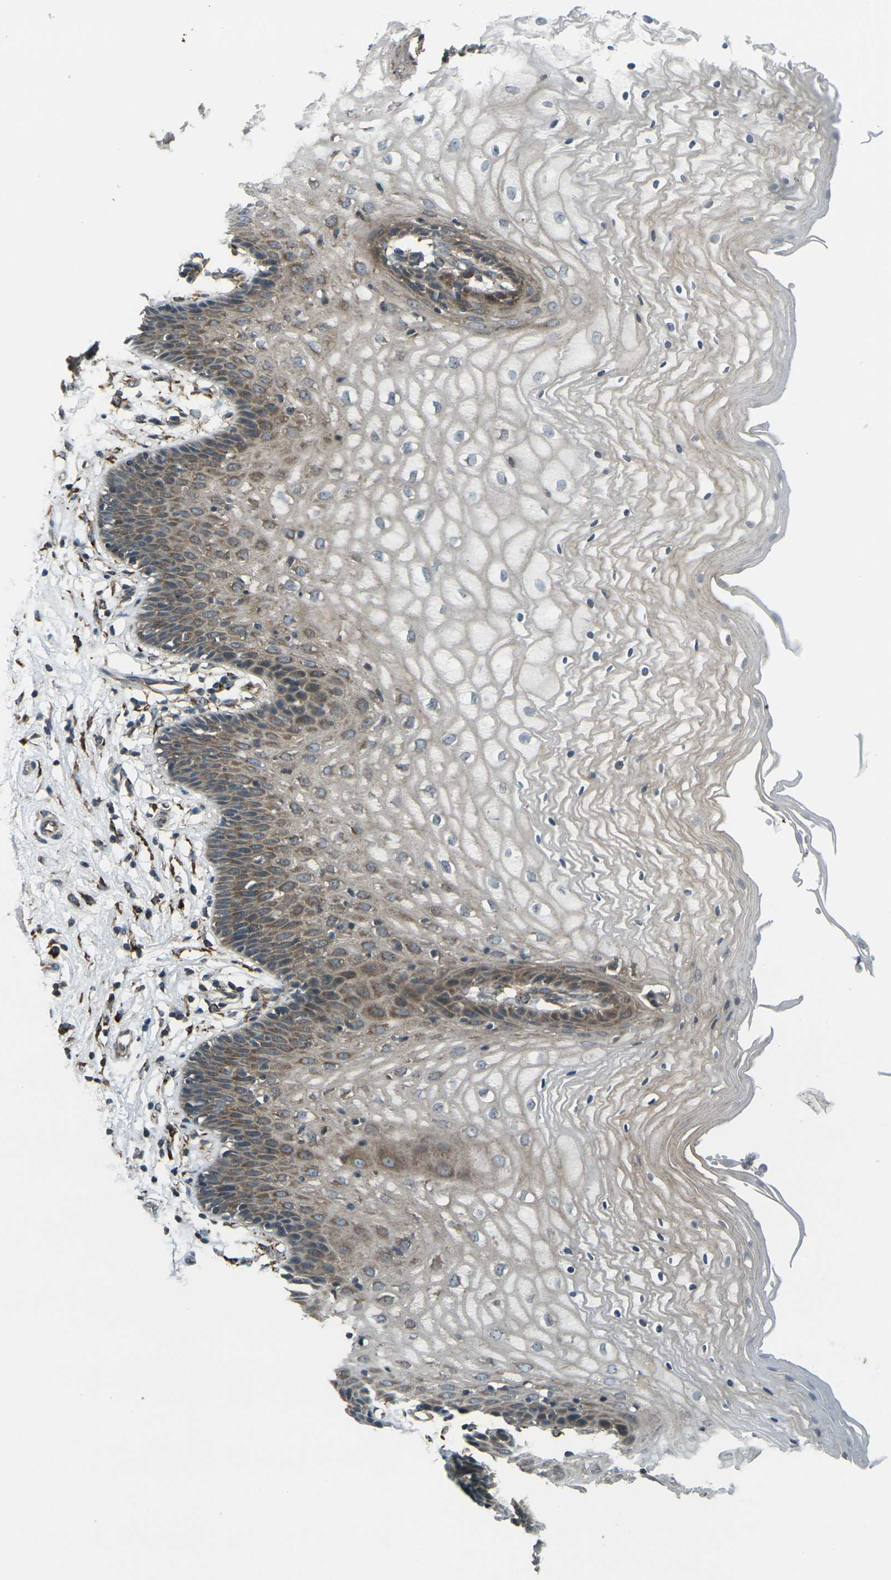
{"staining": {"intensity": "moderate", "quantity": "25%-75%", "location": "cytoplasmic/membranous"}, "tissue": "vagina", "cell_type": "Squamous epithelial cells", "image_type": "normal", "snomed": [{"axis": "morphology", "description": "Normal tissue, NOS"}, {"axis": "topography", "description": "Vagina"}], "caption": "This is a histology image of immunohistochemistry staining of unremarkable vagina, which shows moderate positivity in the cytoplasmic/membranous of squamous epithelial cells.", "gene": "LSMEM1", "patient": {"sex": "female", "age": 34}}